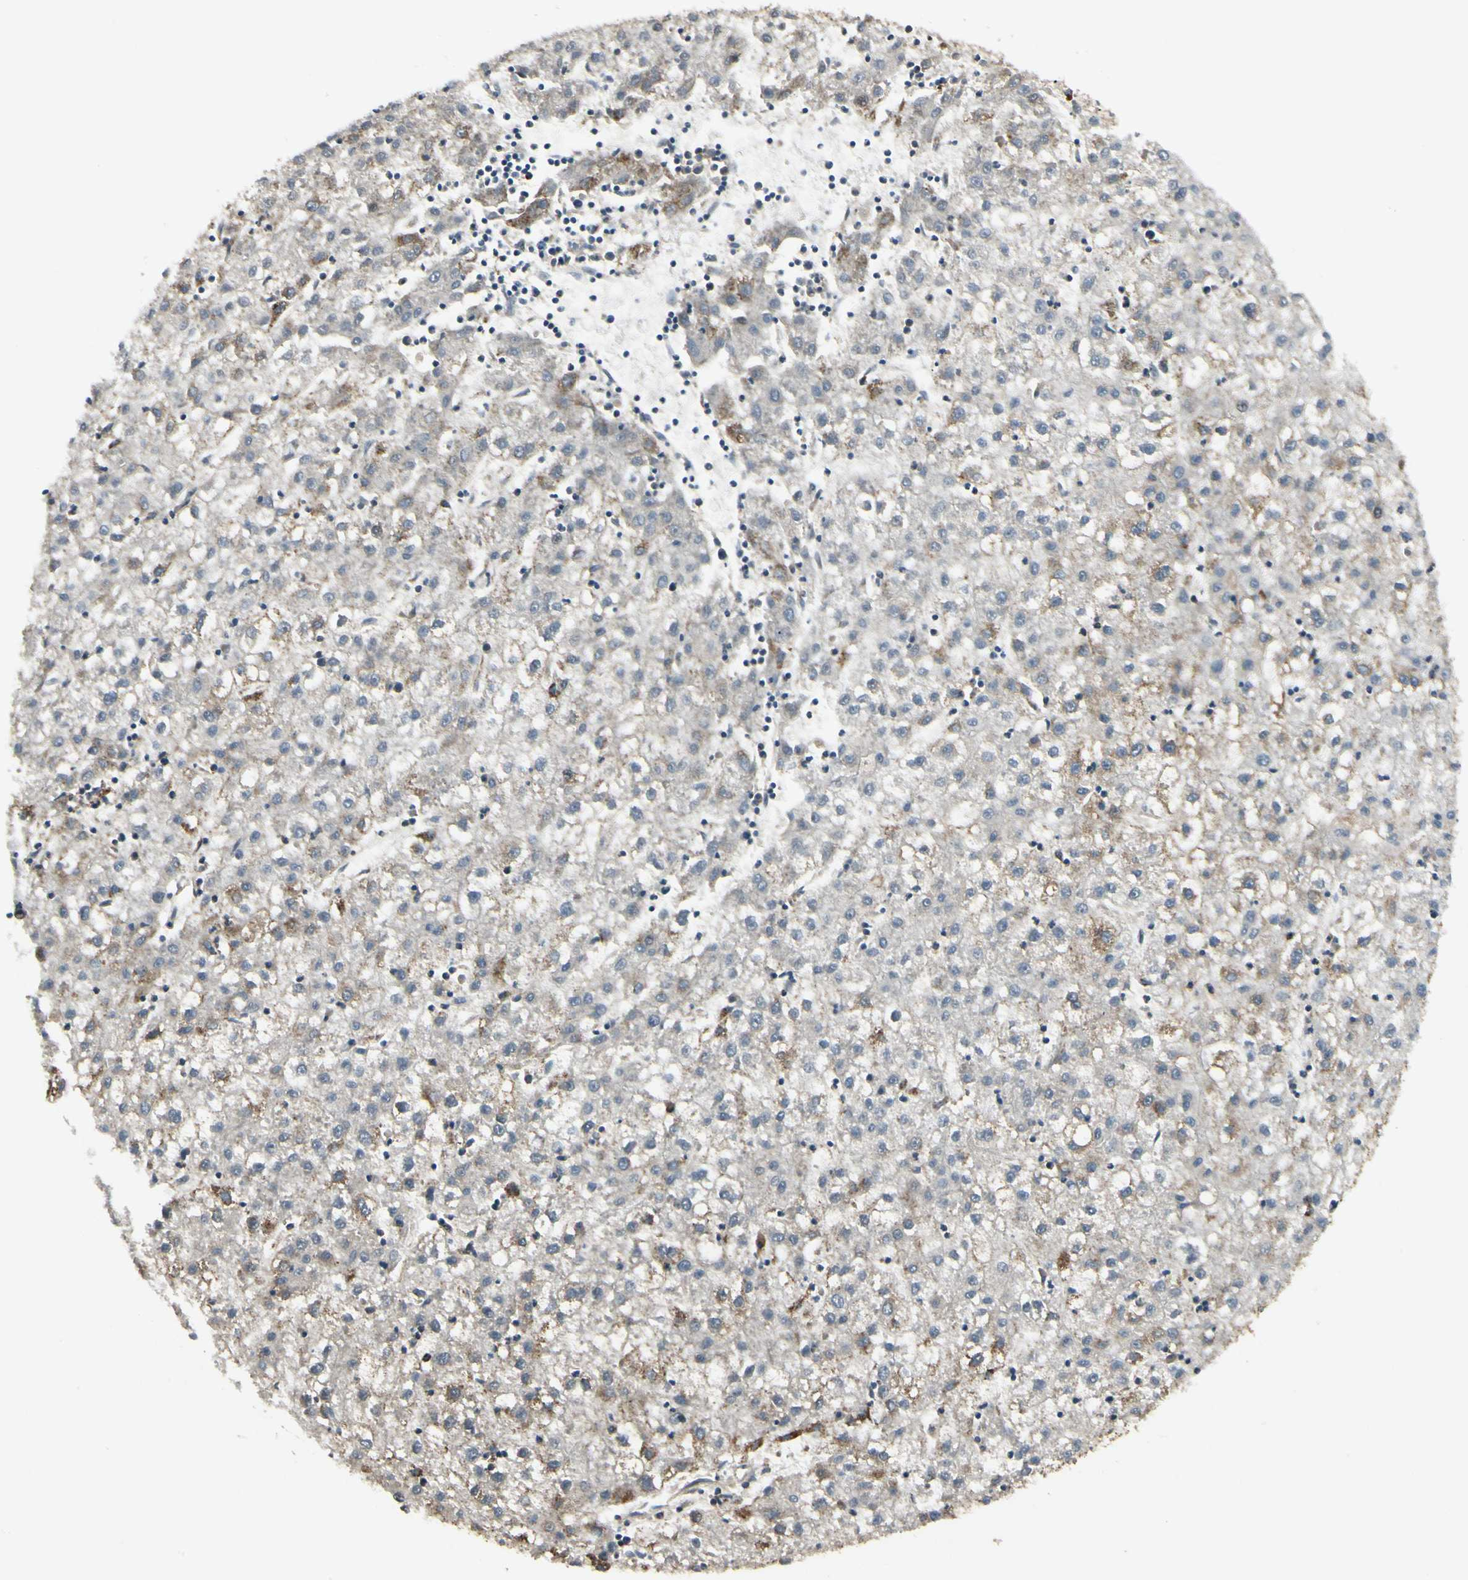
{"staining": {"intensity": "moderate", "quantity": "25%-75%", "location": "cytoplasmic/membranous"}, "tissue": "liver cancer", "cell_type": "Tumor cells", "image_type": "cancer", "snomed": [{"axis": "morphology", "description": "Carcinoma, Hepatocellular, NOS"}, {"axis": "topography", "description": "Liver"}], "caption": "IHC micrograph of human liver cancer stained for a protein (brown), which displays medium levels of moderate cytoplasmic/membranous staining in about 25%-75% of tumor cells.", "gene": "ANKS6", "patient": {"sex": "male", "age": 72}}